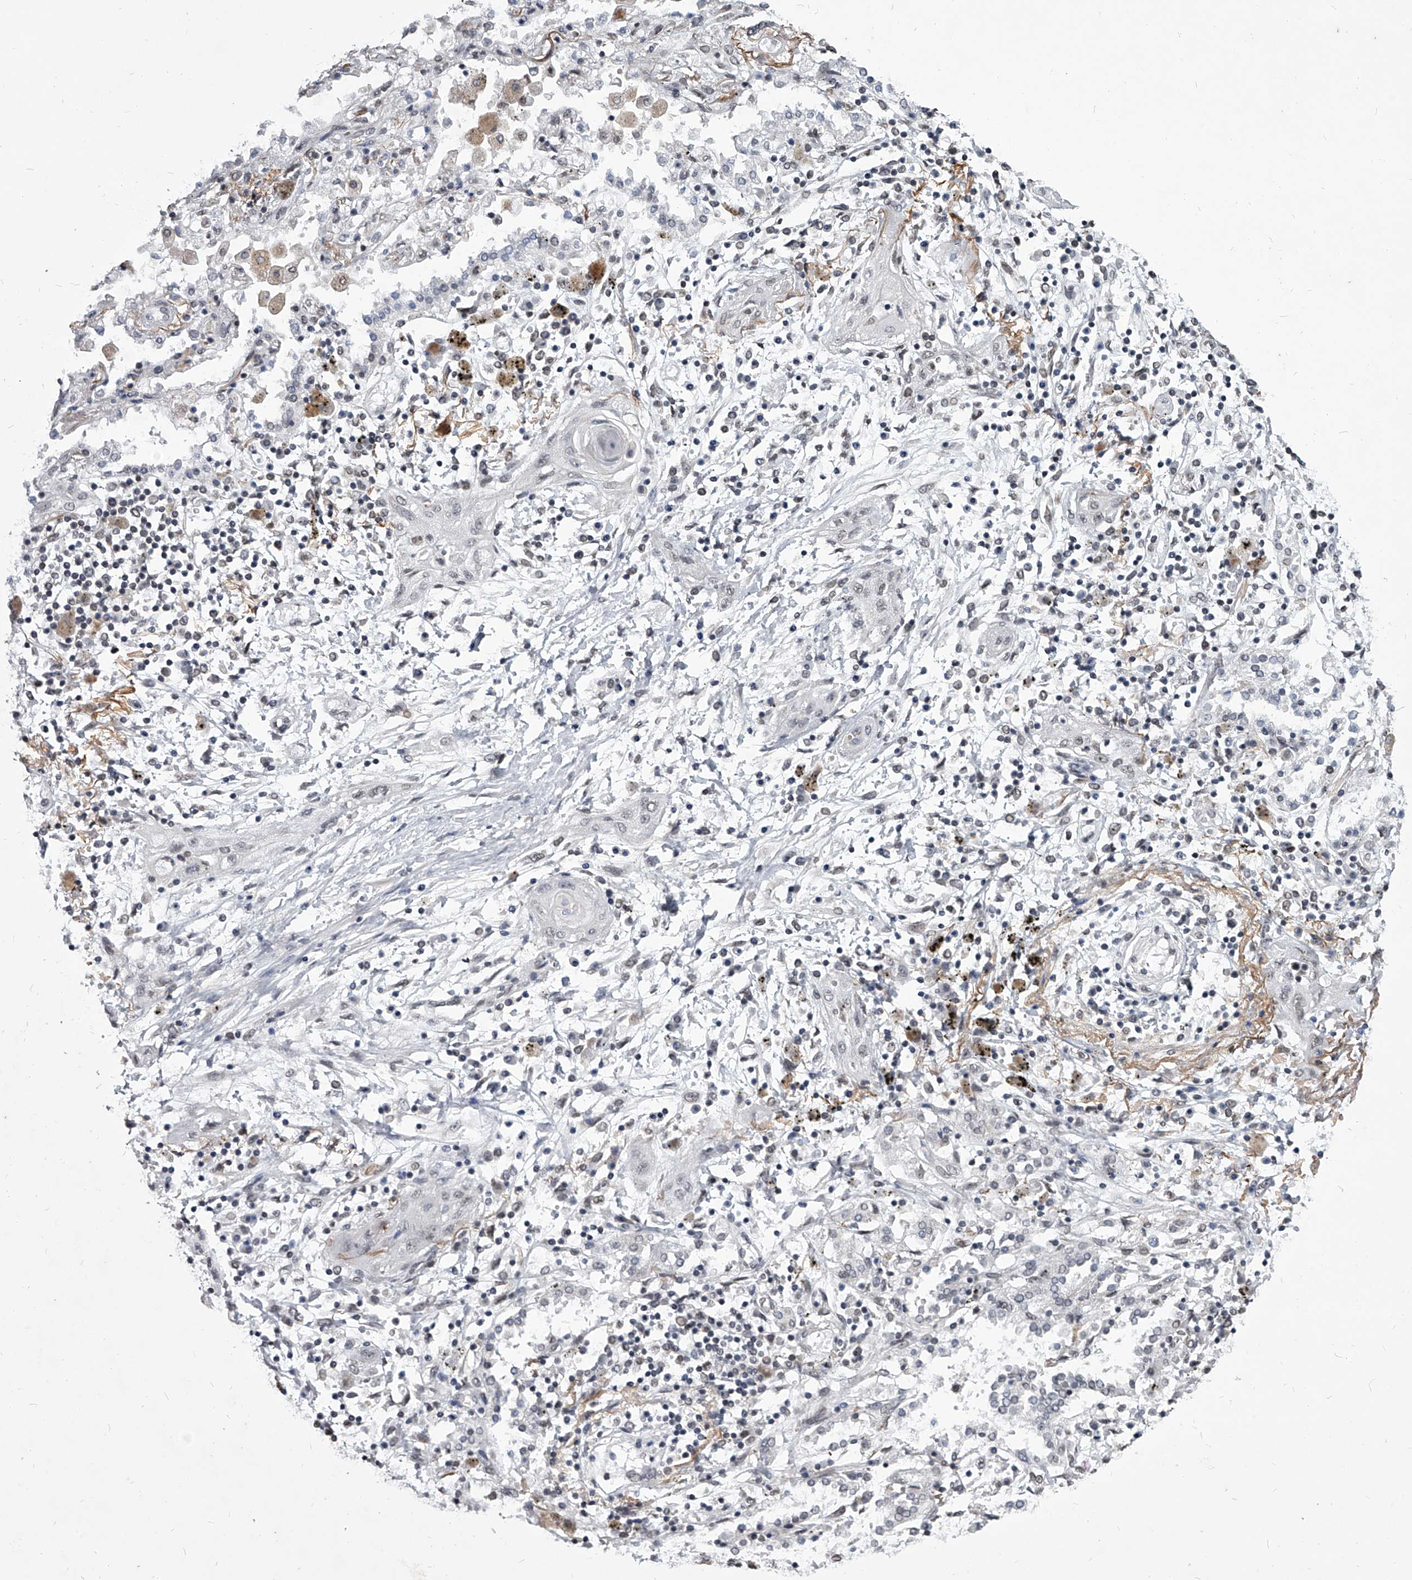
{"staining": {"intensity": "negative", "quantity": "none", "location": "none"}, "tissue": "lung cancer", "cell_type": "Tumor cells", "image_type": "cancer", "snomed": [{"axis": "morphology", "description": "Squamous cell carcinoma, NOS"}, {"axis": "topography", "description": "Lung"}], "caption": "Lung cancer (squamous cell carcinoma) was stained to show a protein in brown. There is no significant staining in tumor cells.", "gene": "PPIL4", "patient": {"sex": "female", "age": 47}}